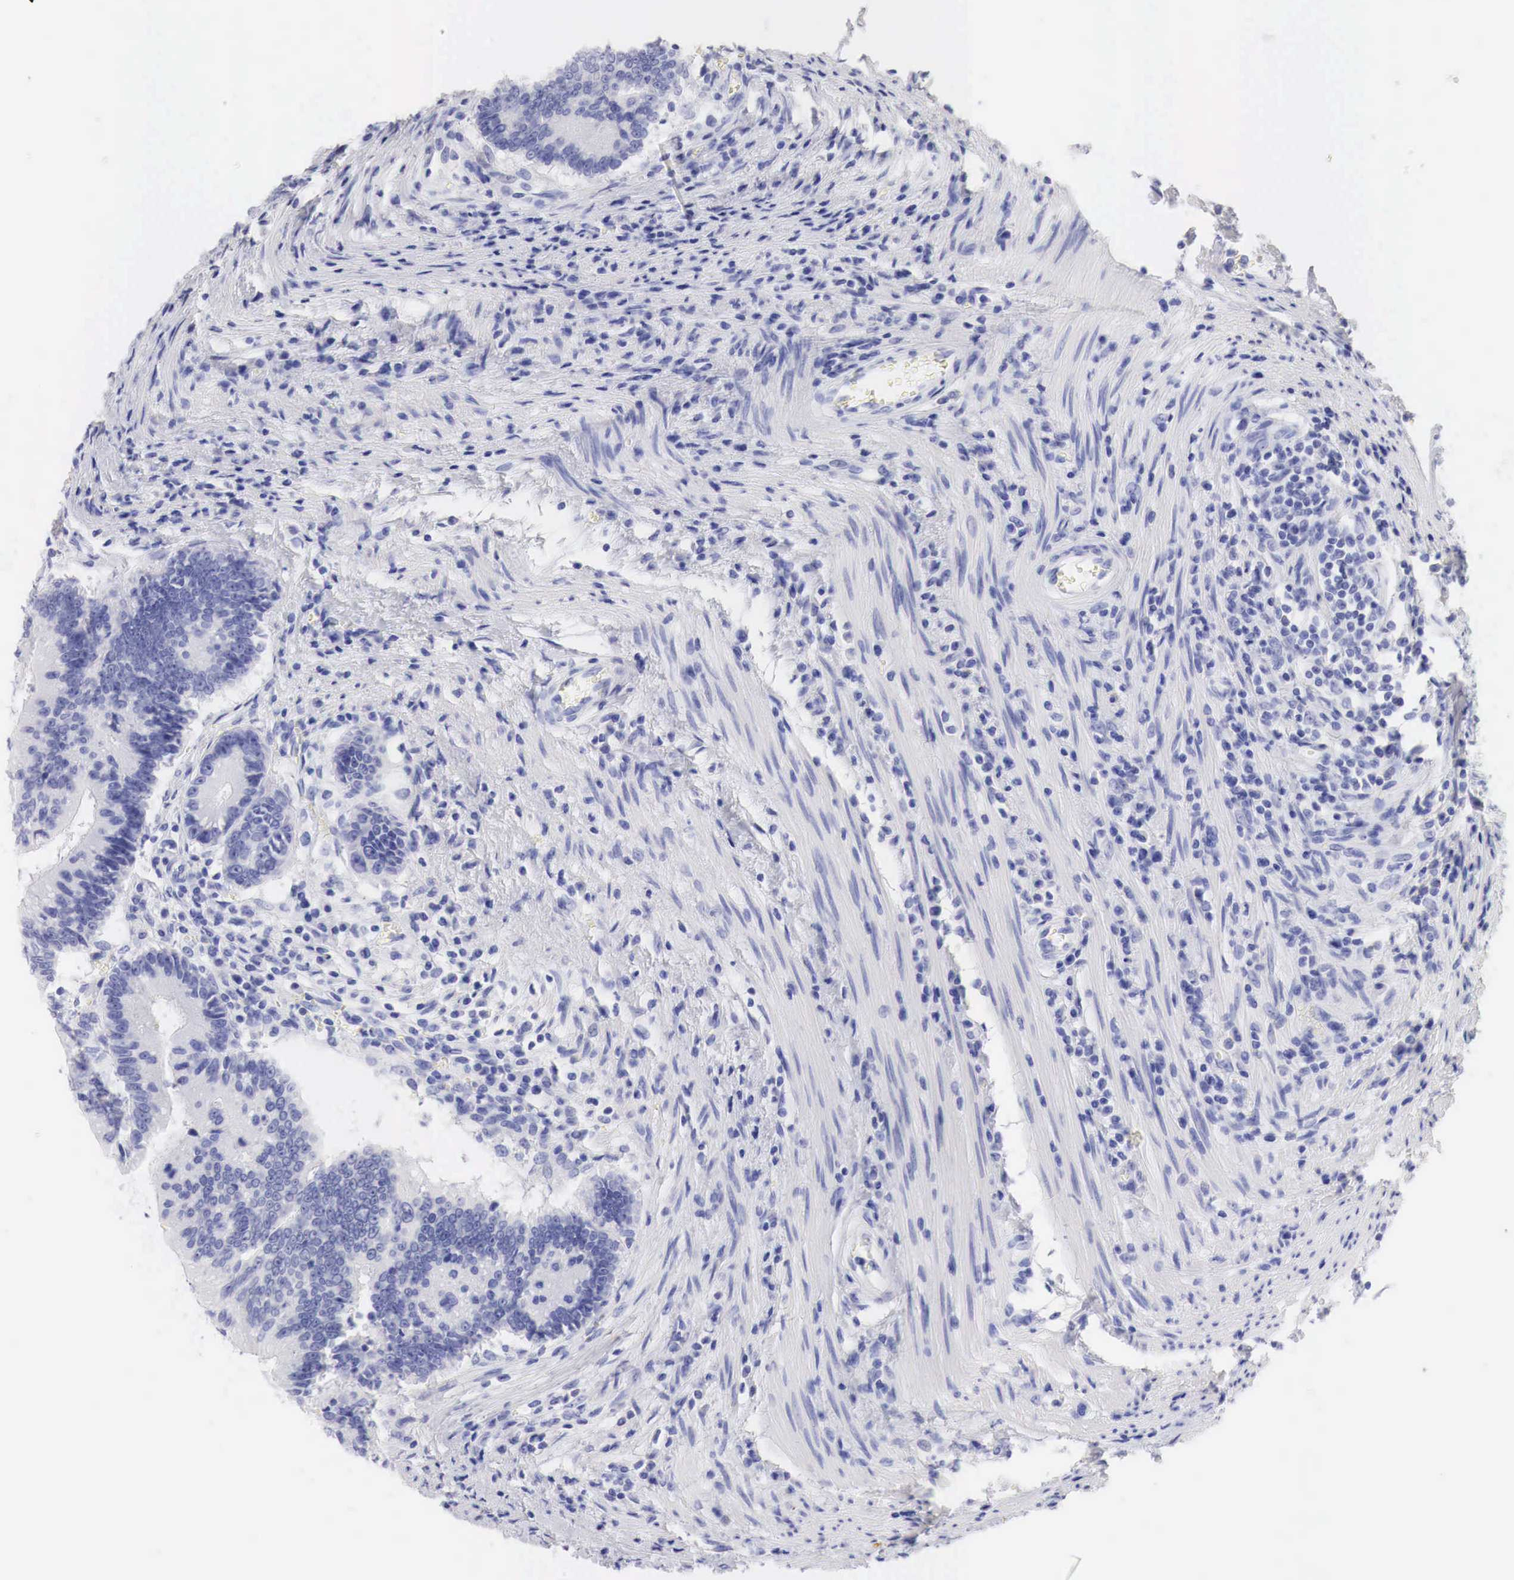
{"staining": {"intensity": "negative", "quantity": "none", "location": "none"}, "tissue": "colorectal cancer", "cell_type": "Tumor cells", "image_type": "cancer", "snomed": [{"axis": "morphology", "description": "Adenocarcinoma, NOS"}, {"axis": "topography", "description": "Rectum"}], "caption": "The photomicrograph exhibits no staining of tumor cells in colorectal cancer (adenocarcinoma).", "gene": "TYR", "patient": {"sex": "female", "age": 81}}